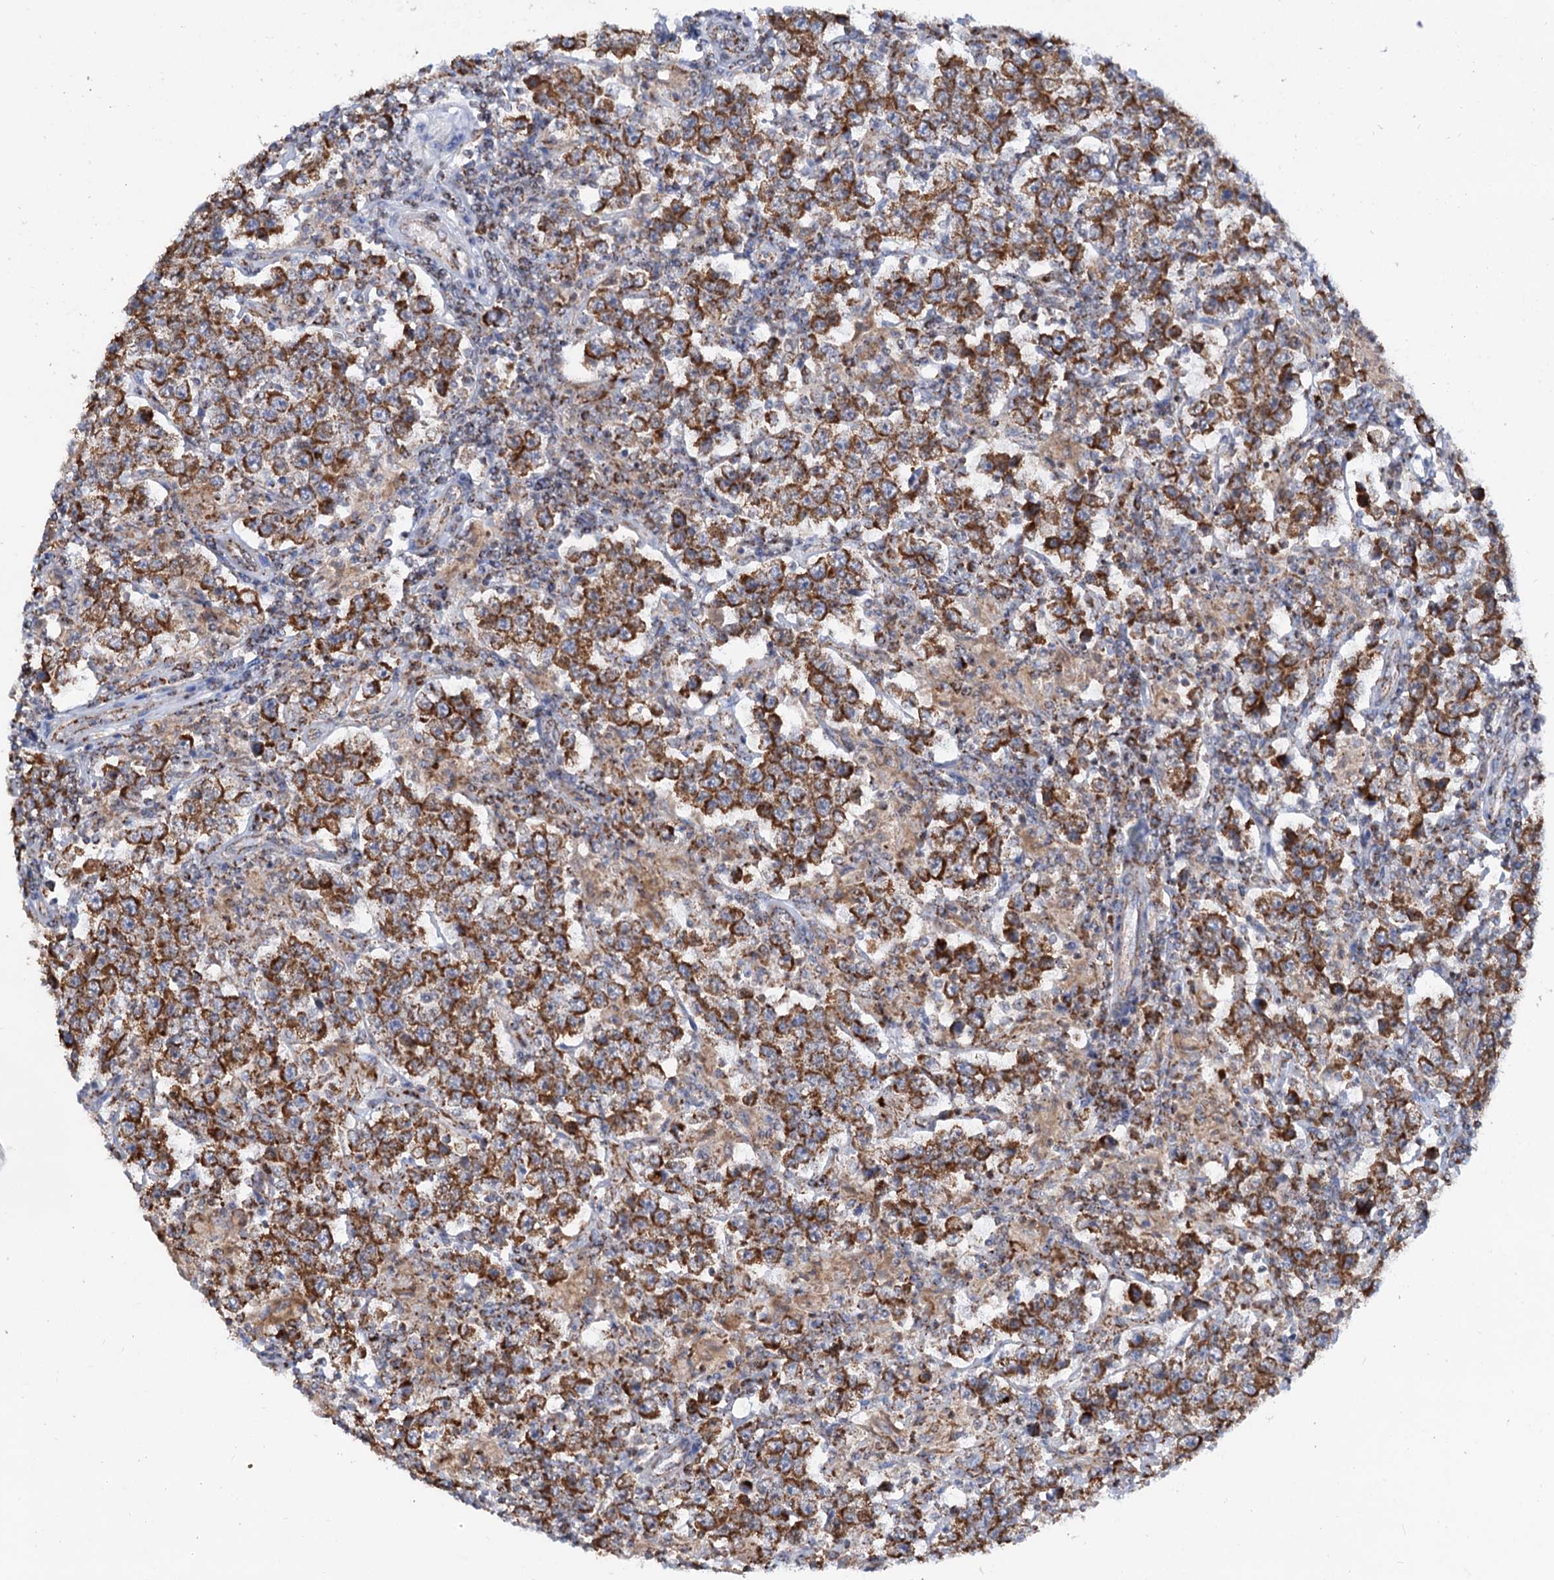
{"staining": {"intensity": "strong", "quantity": ">75%", "location": "cytoplasmic/membranous"}, "tissue": "testis cancer", "cell_type": "Tumor cells", "image_type": "cancer", "snomed": [{"axis": "morphology", "description": "Normal tissue, NOS"}, {"axis": "morphology", "description": "Urothelial carcinoma, High grade"}, {"axis": "morphology", "description": "Seminoma, NOS"}, {"axis": "morphology", "description": "Carcinoma, Embryonal, NOS"}, {"axis": "topography", "description": "Urinary bladder"}, {"axis": "topography", "description": "Testis"}], "caption": "IHC of human testis cancer (urothelial carcinoma (high-grade)) demonstrates high levels of strong cytoplasmic/membranous expression in about >75% of tumor cells.", "gene": "C2CD3", "patient": {"sex": "male", "age": 41}}